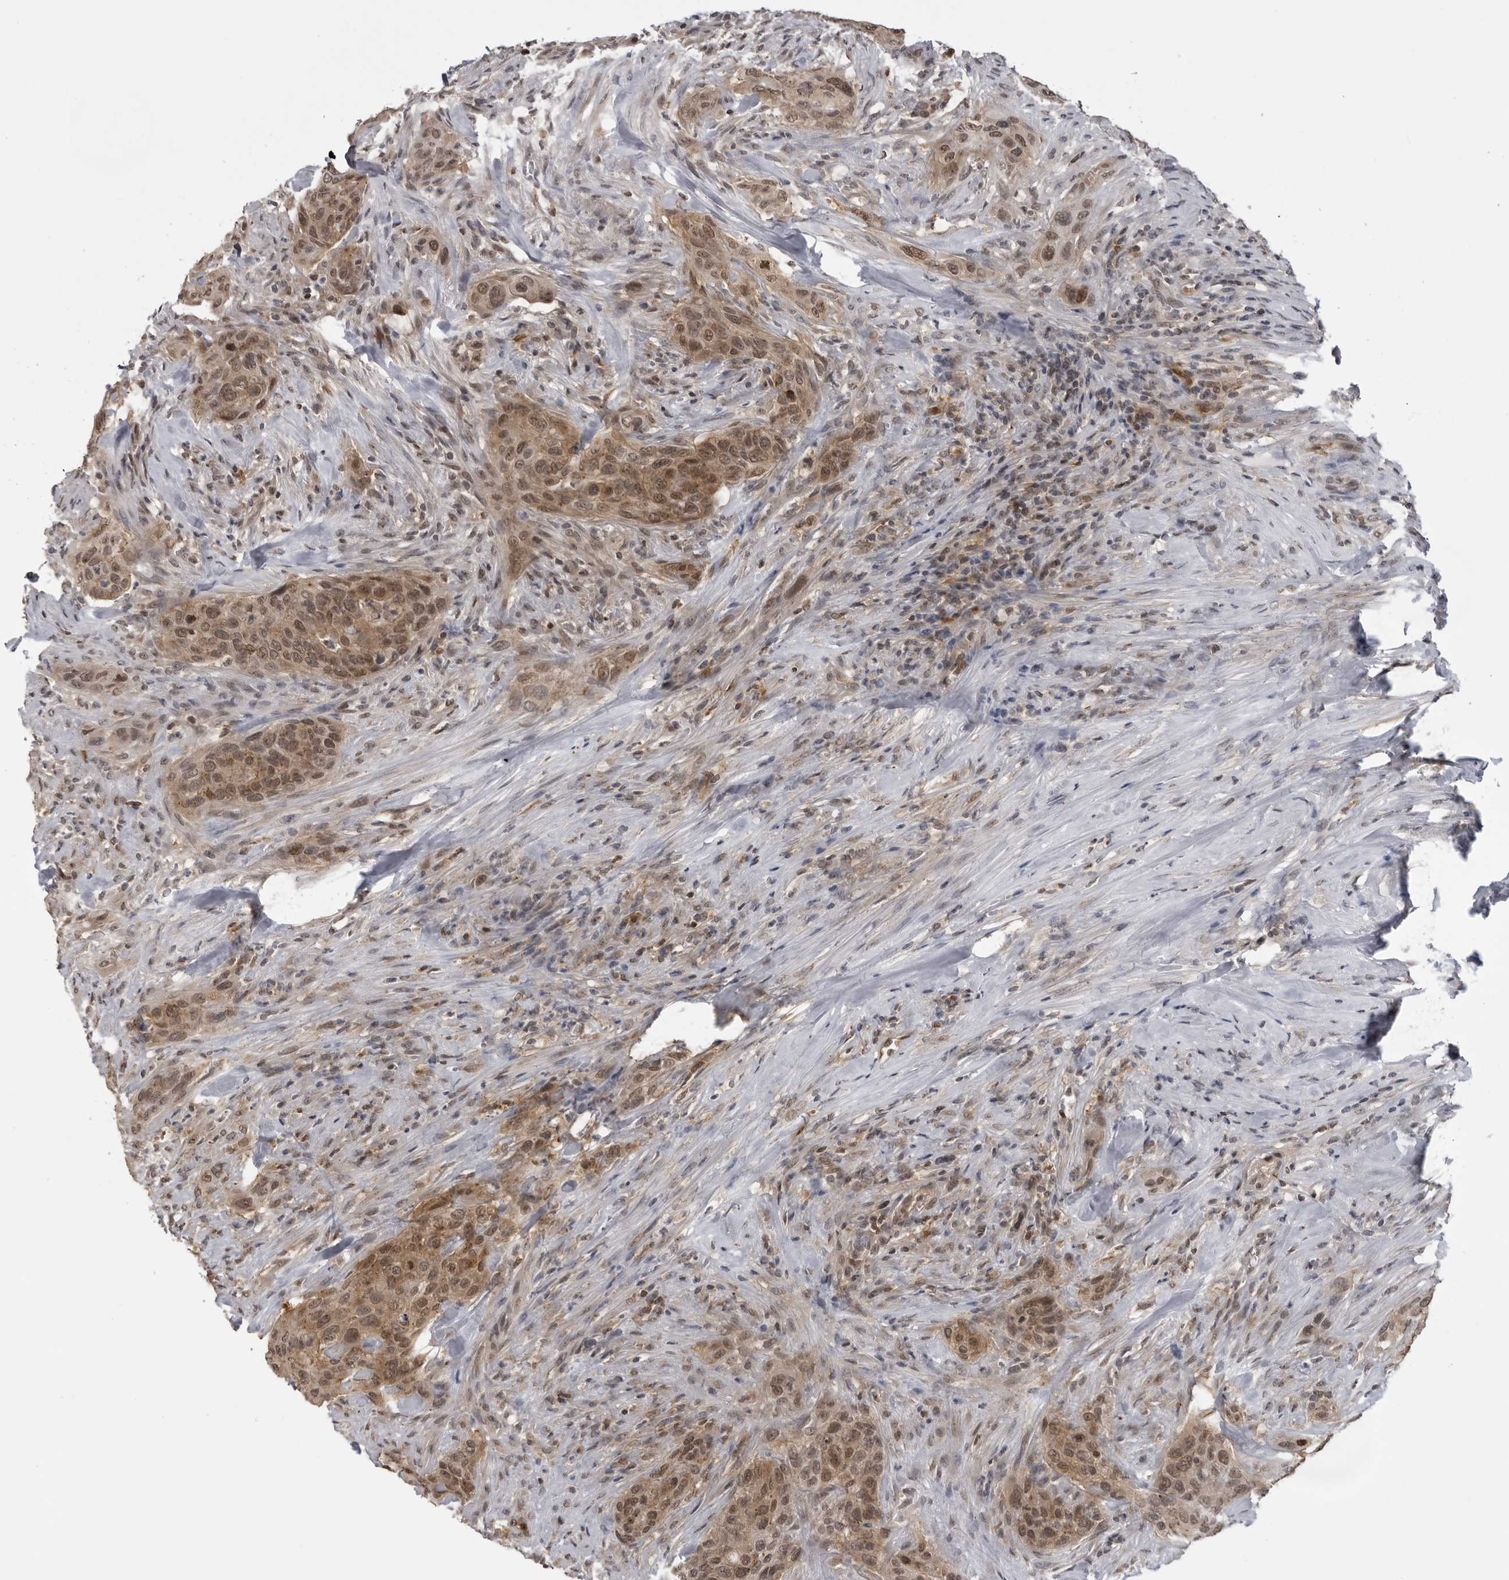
{"staining": {"intensity": "moderate", "quantity": ">75%", "location": "cytoplasmic/membranous,nuclear"}, "tissue": "urothelial cancer", "cell_type": "Tumor cells", "image_type": "cancer", "snomed": [{"axis": "morphology", "description": "Urothelial carcinoma, High grade"}, {"axis": "topography", "description": "Urinary bladder"}], "caption": "Moderate cytoplasmic/membranous and nuclear positivity is identified in about >75% of tumor cells in urothelial carcinoma (high-grade).", "gene": "PDCL3", "patient": {"sex": "male", "age": 35}}